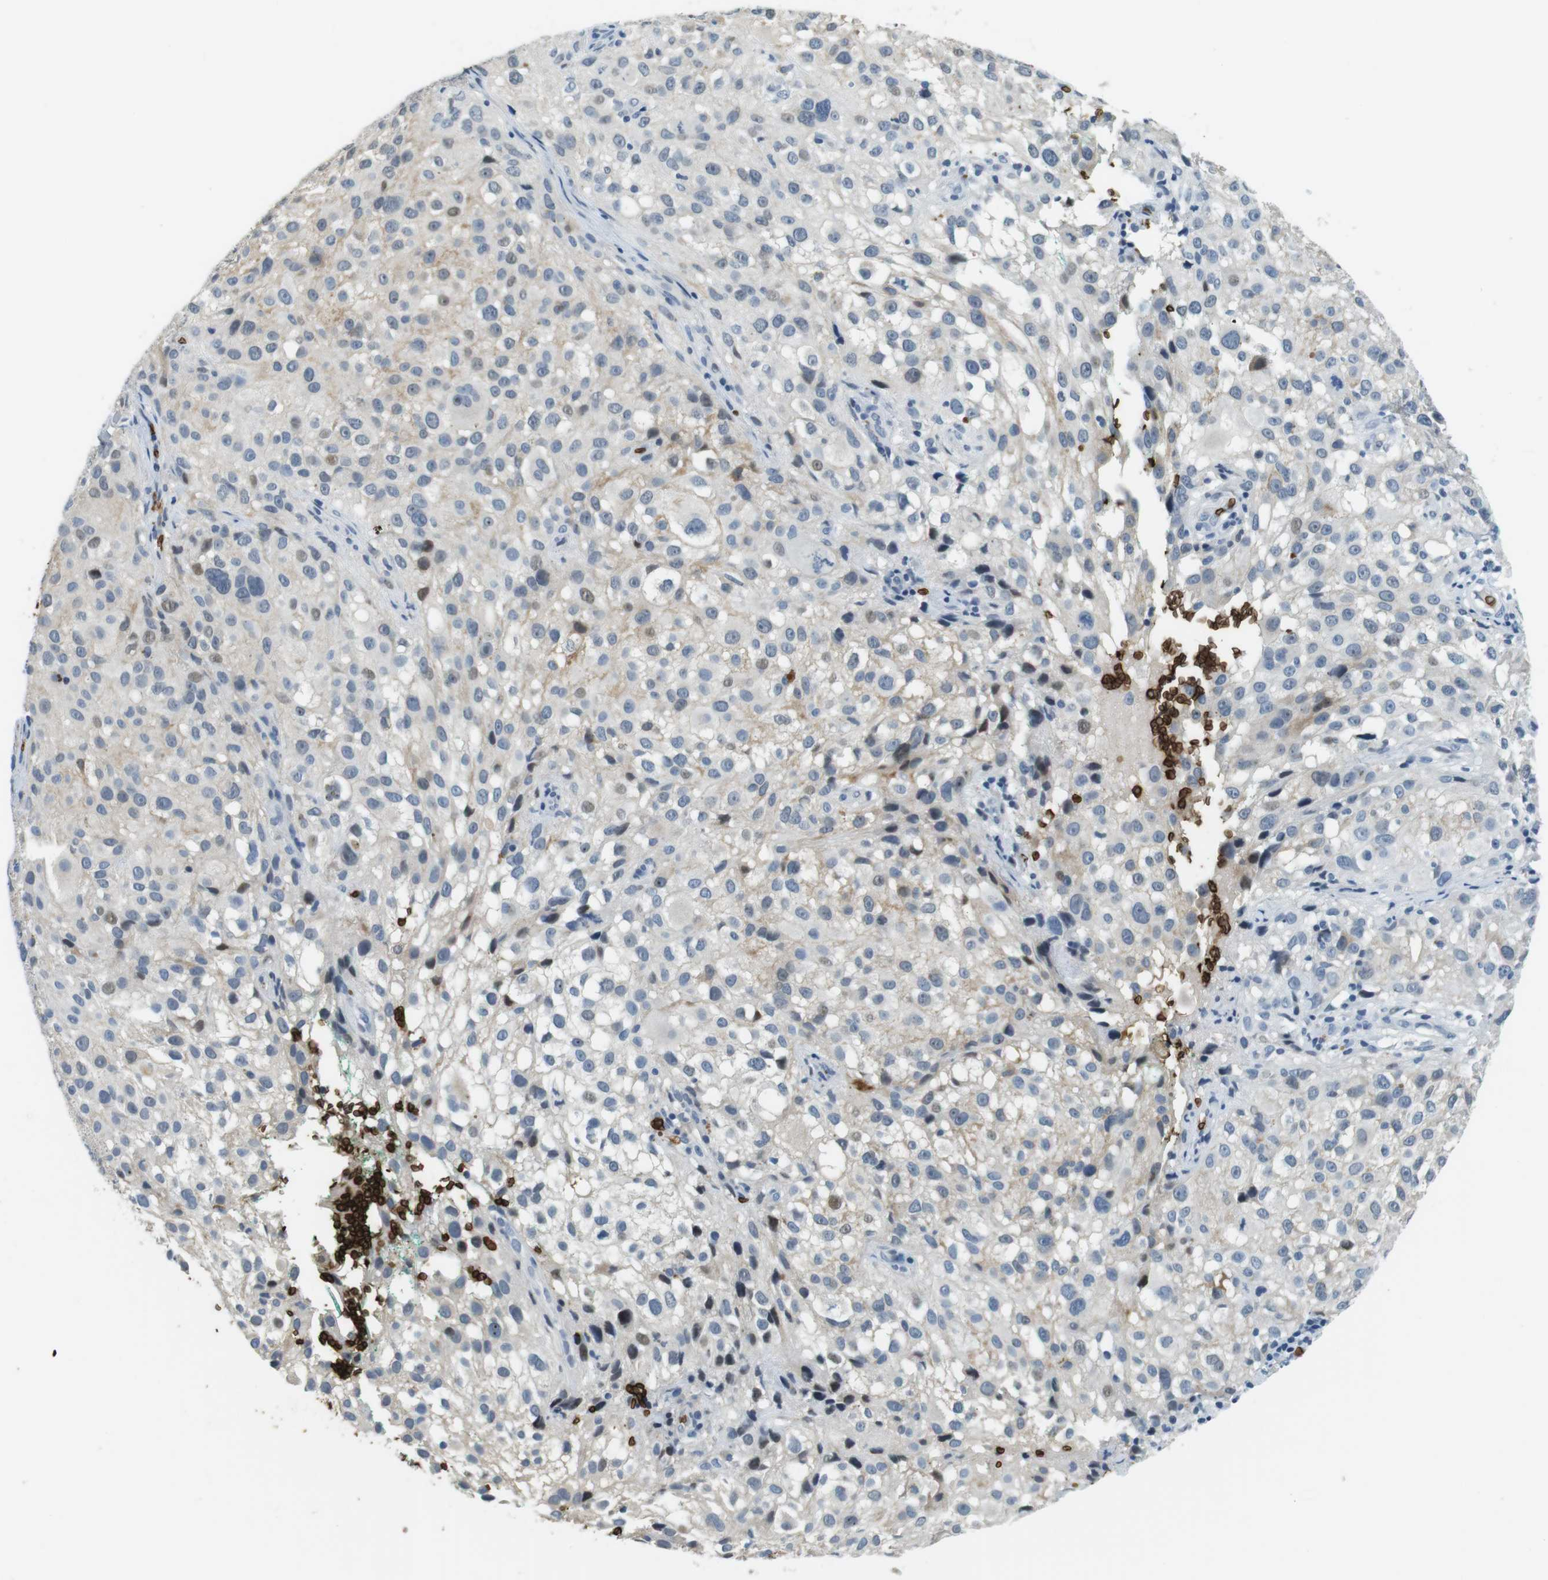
{"staining": {"intensity": "weak", "quantity": "25%-75%", "location": "cytoplasmic/membranous"}, "tissue": "melanoma", "cell_type": "Tumor cells", "image_type": "cancer", "snomed": [{"axis": "morphology", "description": "Necrosis, NOS"}, {"axis": "morphology", "description": "Malignant melanoma, NOS"}, {"axis": "topography", "description": "Skin"}], "caption": "Protein analysis of melanoma tissue exhibits weak cytoplasmic/membranous staining in about 25%-75% of tumor cells.", "gene": "SLC4A1", "patient": {"sex": "female", "age": 87}}